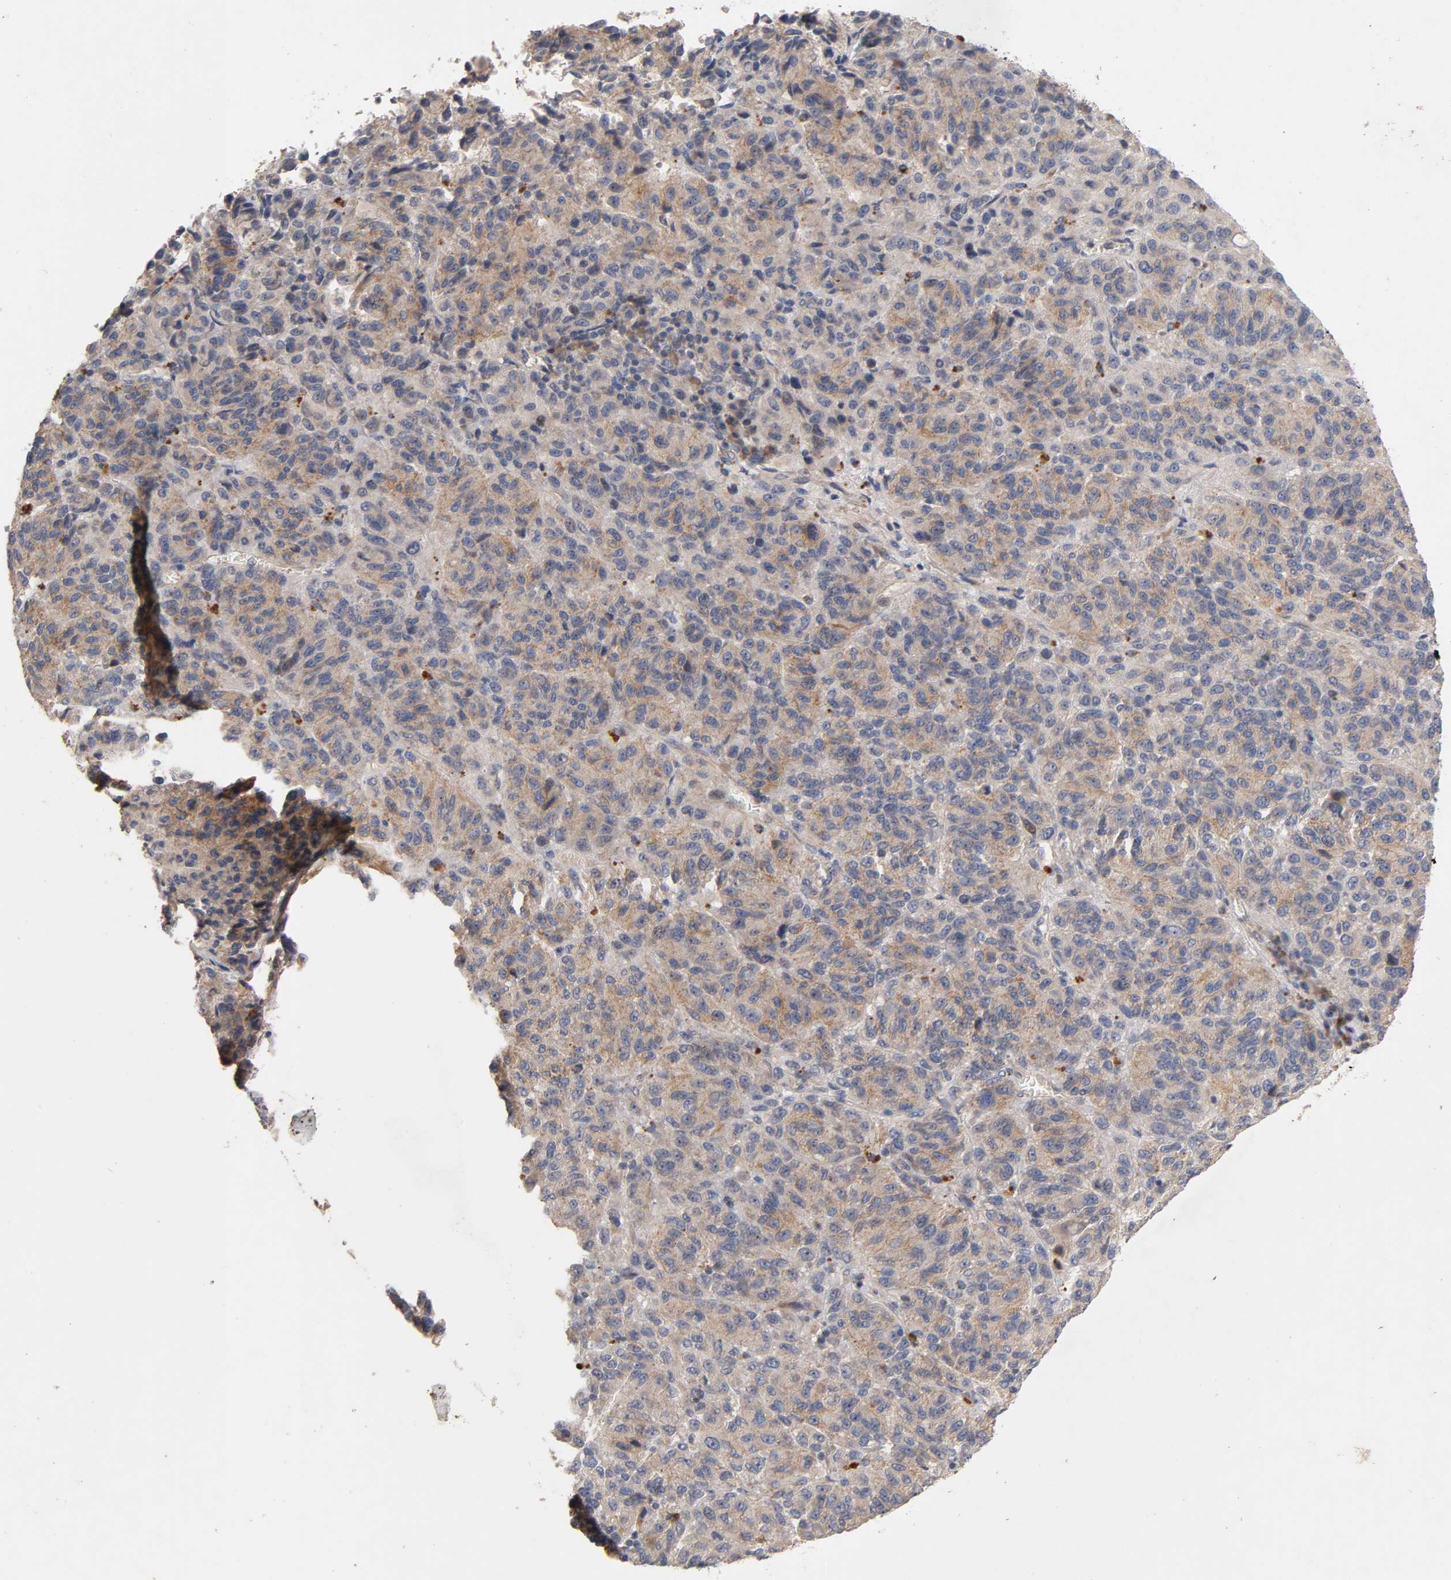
{"staining": {"intensity": "moderate", "quantity": ">75%", "location": "cytoplasmic/membranous"}, "tissue": "melanoma", "cell_type": "Tumor cells", "image_type": "cancer", "snomed": [{"axis": "morphology", "description": "Malignant melanoma, Metastatic site"}, {"axis": "topography", "description": "Lung"}], "caption": "An immunohistochemistry histopathology image of tumor tissue is shown. Protein staining in brown labels moderate cytoplasmic/membranous positivity in malignant melanoma (metastatic site) within tumor cells.", "gene": "PDZD11", "patient": {"sex": "male", "age": 64}}